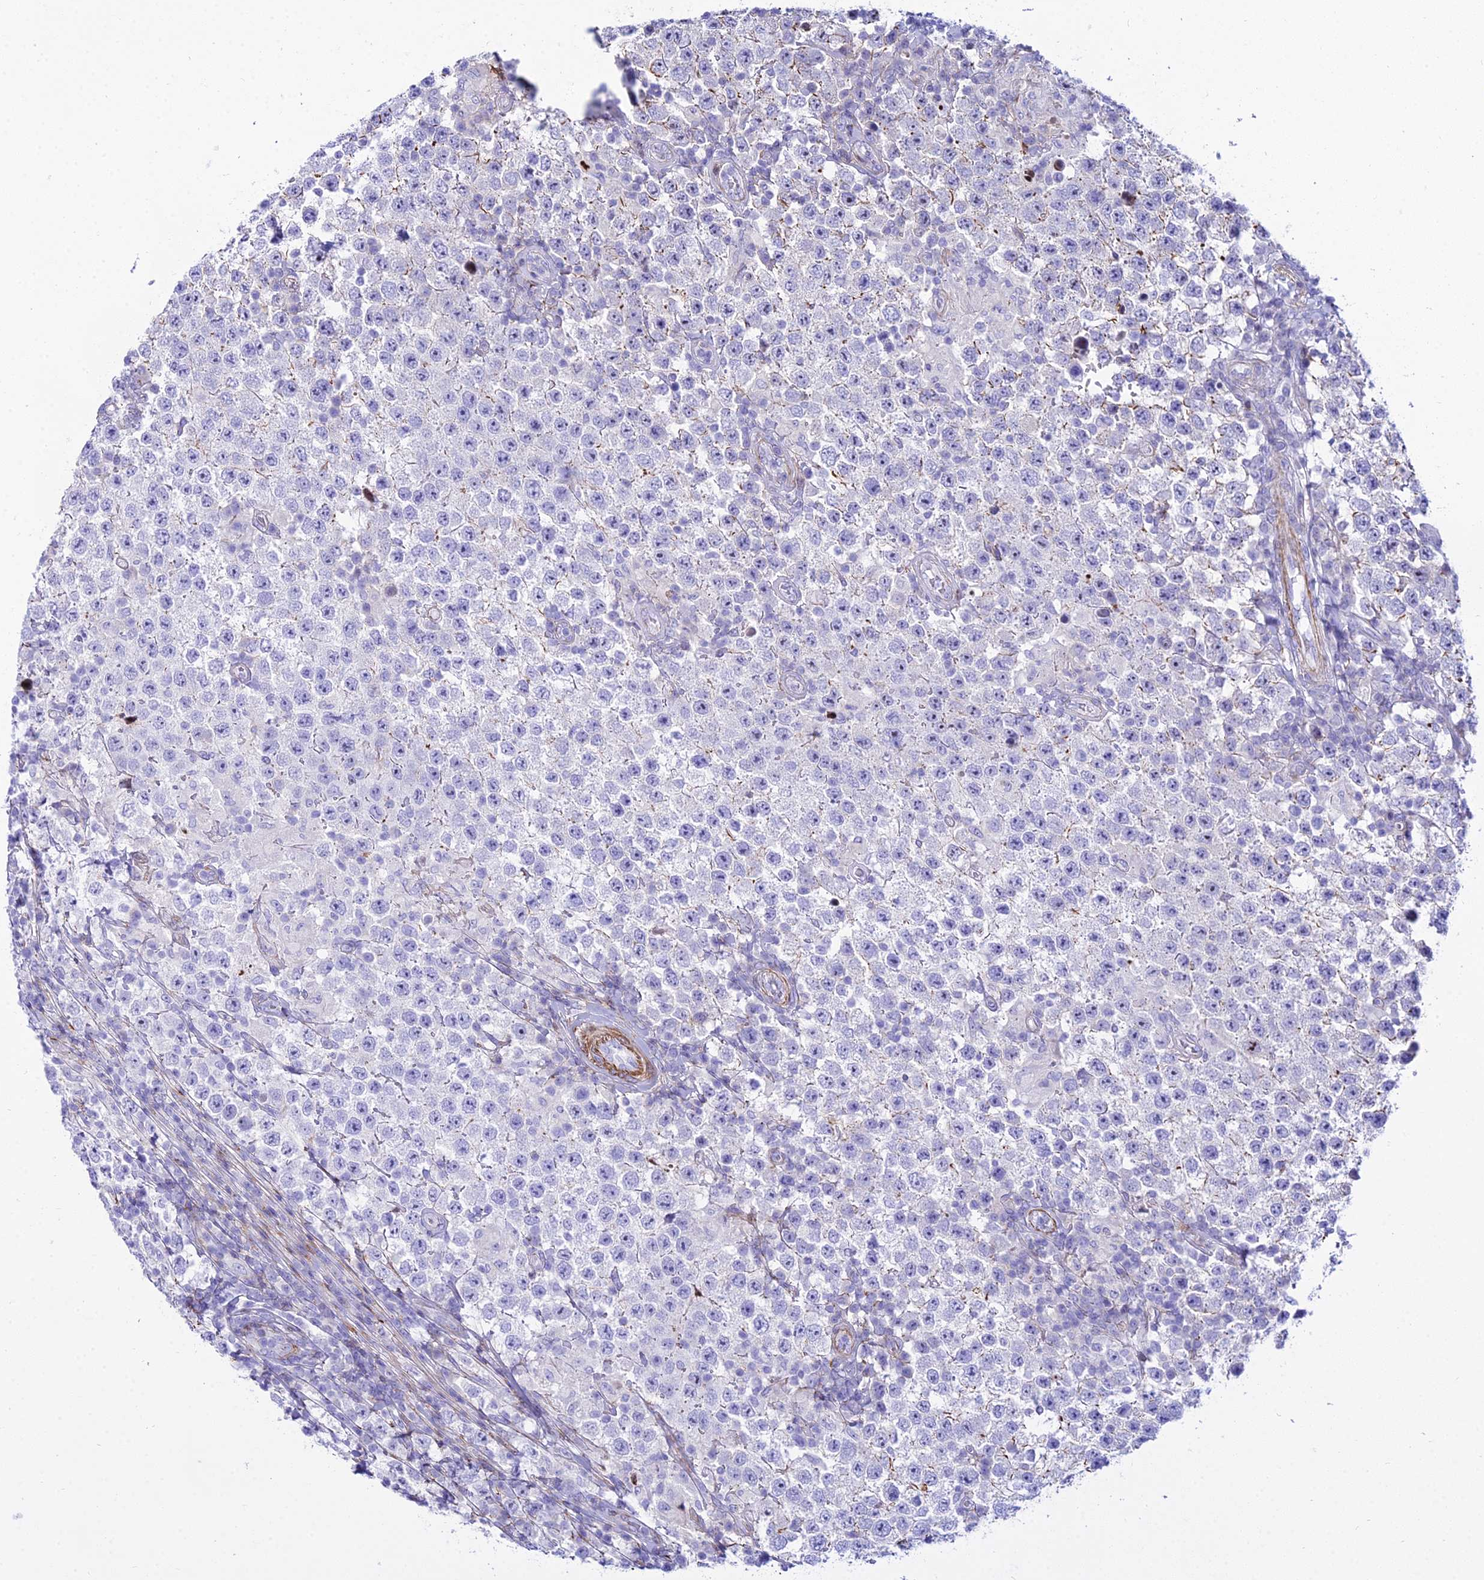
{"staining": {"intensity": "negative", "quantity": "none", "location": "none"}, "tissue": "testis cancer", "cell_type": "Tumor cells", "image_type": "cancer", "snomed": [{"axis": "morphology", "description": "Normal tissue, NOS"}, {"axis": "morphology", "description": "Urothelial carcinoma, High grade"}, {"axis": "morphology", "description": "Seminoma, NOS"}, {"axis": "morphology", "description": "Carcinoma, Embryonal, NOS"}, {"axis": "topography", "description": "Urinary bladder"}, {"axis": "topography", "description": "Testis"}], "caption": "This histopathology image is of testis cancer (urothelial carcinoma (high-grade)) stained with IHC to label a protein in brown with the nuclei are counter-stained blue. There is no staining in tumor cells. (DAB IHC, high magnification).", "gene": "DLX1", "patient": {"sex": "male", "age": 41}}